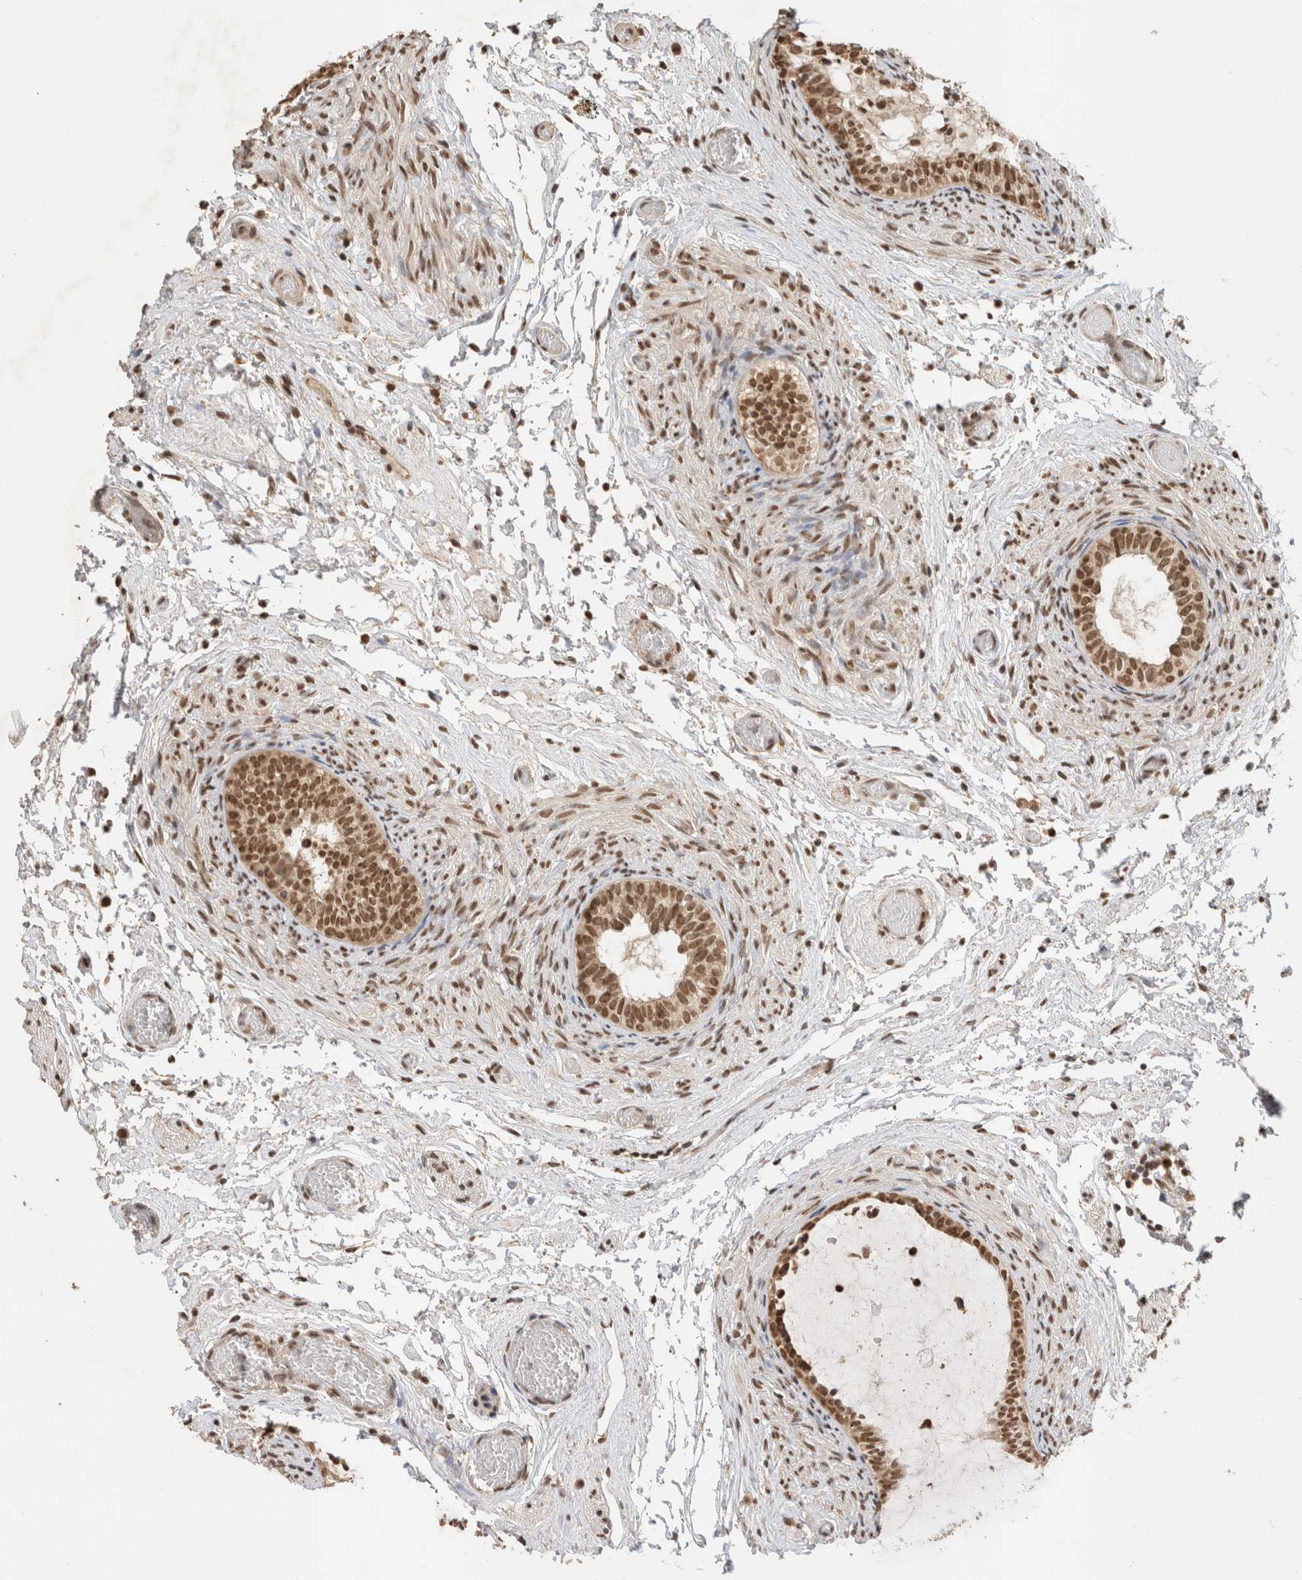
{"staining": {"intensity": "moderate", "quantity": ">75%", "location": "cytoplasmic/membranous,nuclear"}, "tissue": "epididymis", "cell_type": "Glandular cells", "image_type": "normal", "snomed": [{"axis": "morphology", "description": "Normal tissue, NOS"}, {"axis": "topography", "description": "Epididymis"}], "caption": "The micrograph shows immunohistochemical staining of benign epididymis. There is moderate cytoplasmic/membranous,nuclear staining is appreciated in about >75% of glandular cells. (DAB IHC, brown staining for protein, blue staining for nuclei).", "gene": "C1orf21", "patient": {"sex": "male", "age": 5}}